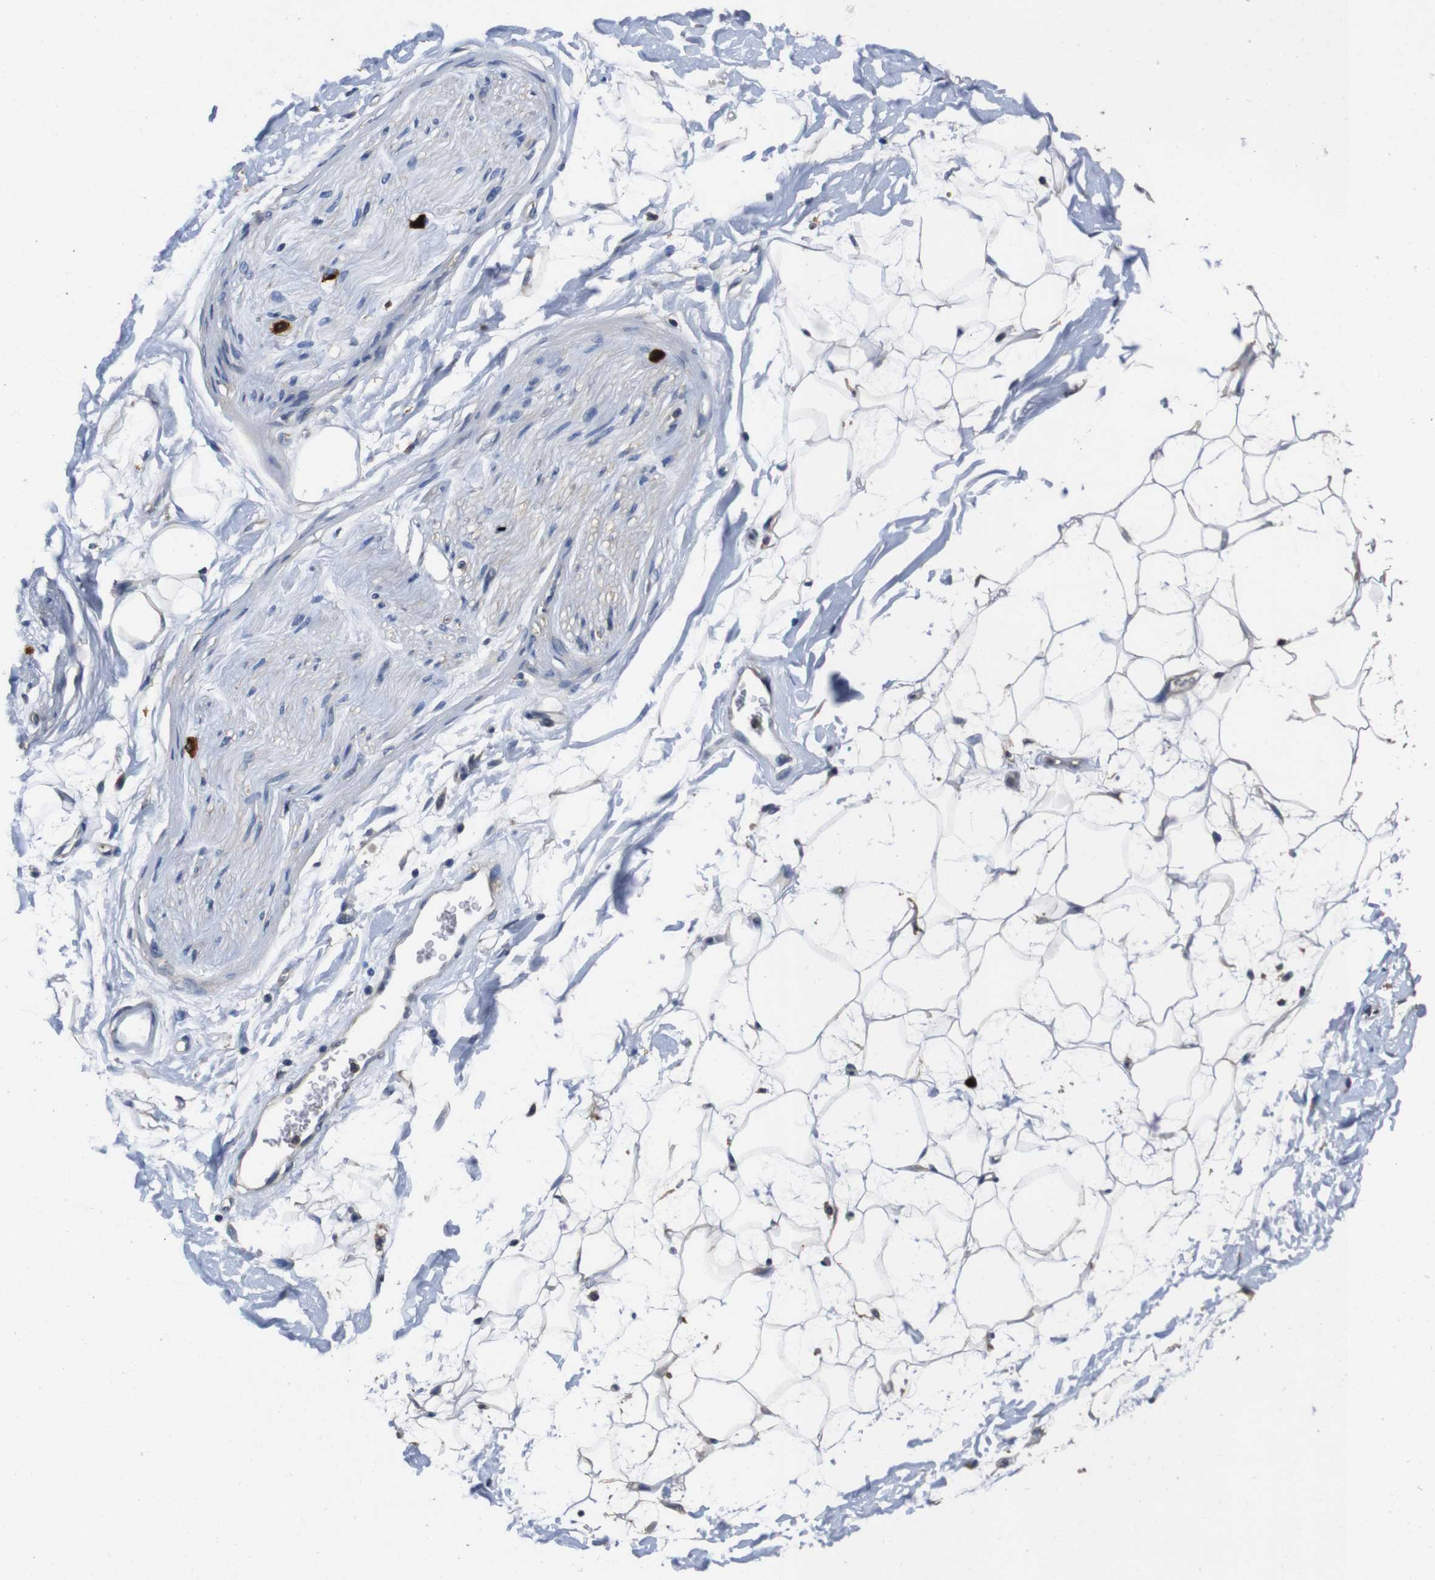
{"staining": {"intensity": "negative", "quantity": "none", "location": "none"}, "tissue": "adipose tissue", "cell_type": "Adipocytes", "image_type": "normal", "snomed": [{"axis": "morphology", "description": "Normal tissue, NOS"}, {"axis": "topography", "description": "Soft tissue"}], "caption": "DAB (3,3'-diaminobenzidine) immunohistochemical staining of benign adipose tissue demonstrates no significant positivity in adipocytes. The staining is performed using DAB brown chromogen with nuclei counter-stained in using hematoxylin.", "gene": "GLIPR1", "patient": {"sex": "male", "age": 72}}